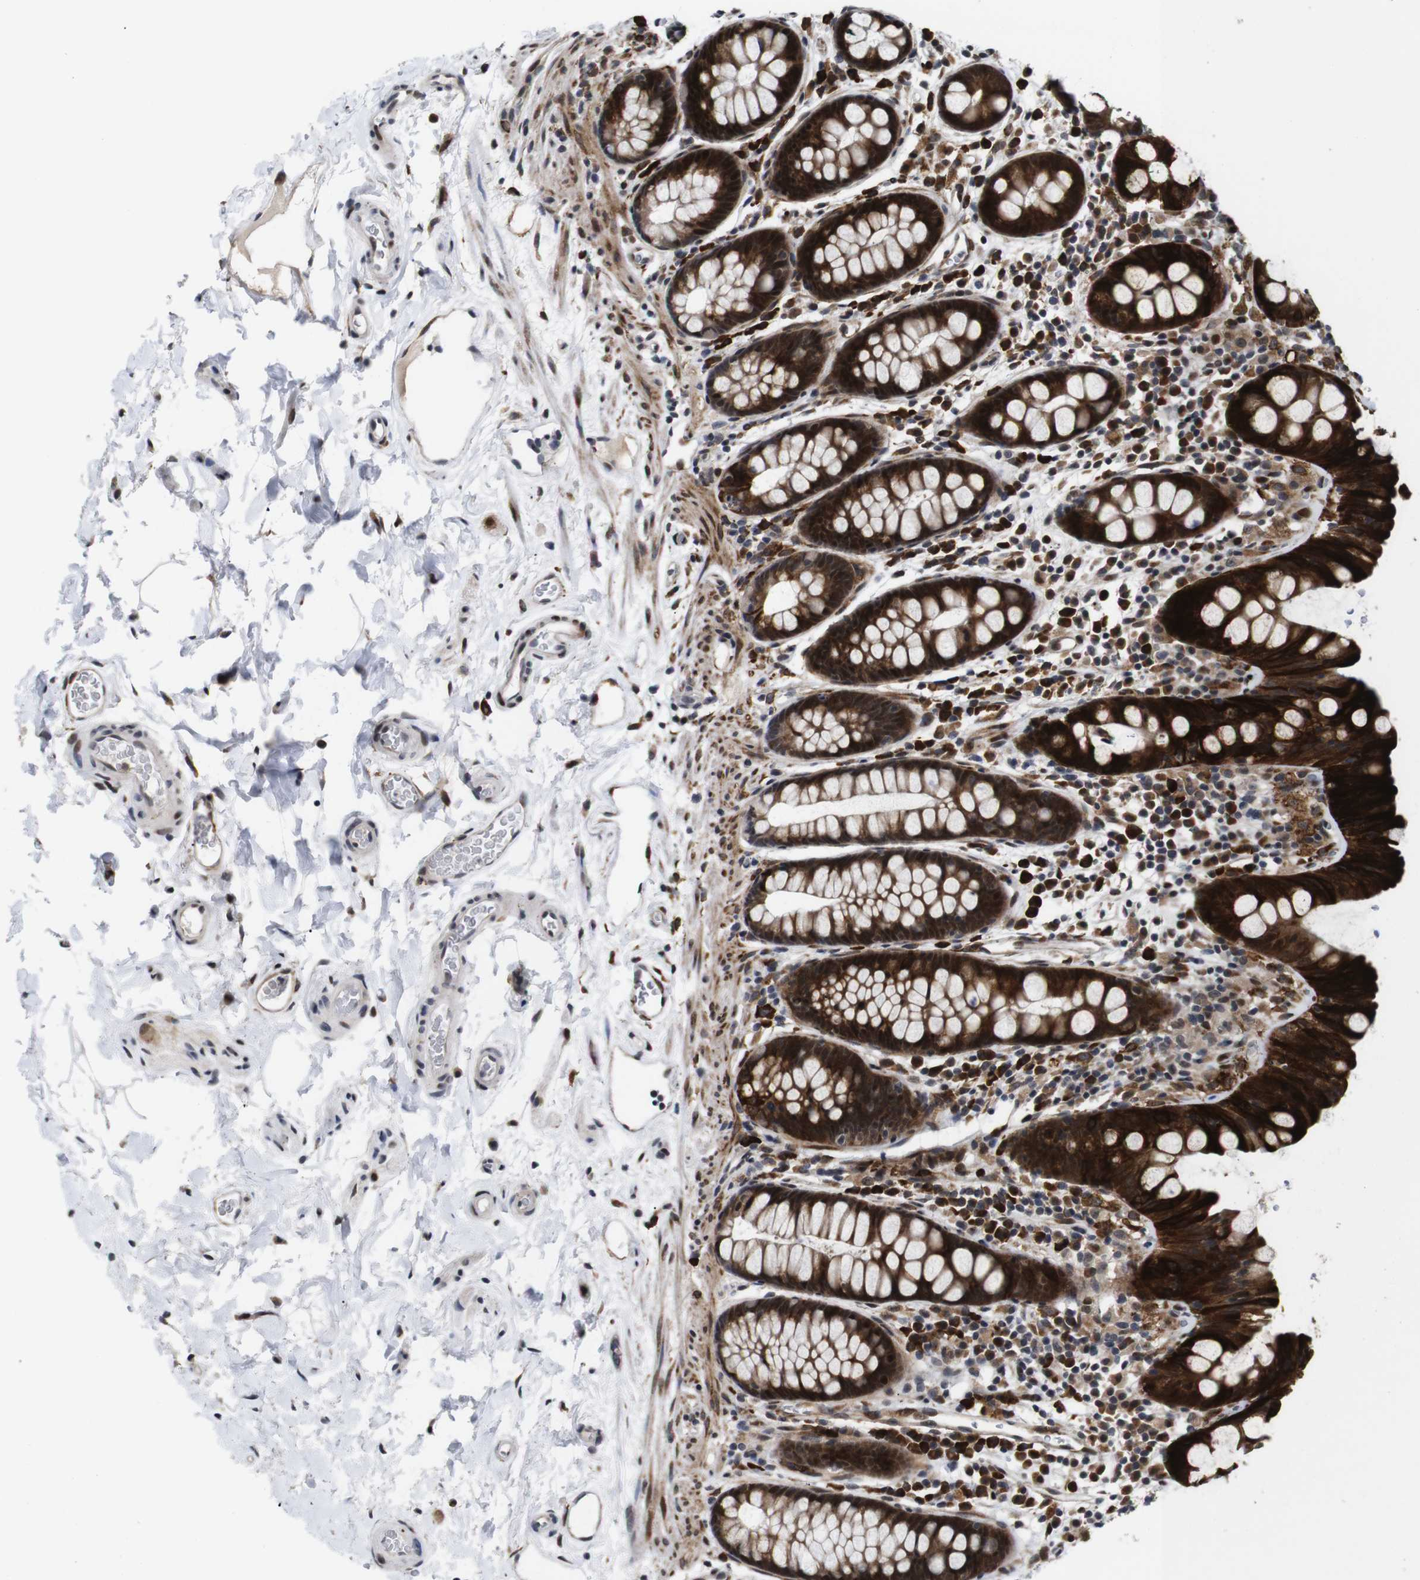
{"staining": {"intensity": "moderate", "quantity": "25%-75%", "location": "cytoplasmic/membranous,nuclear"}, "tissue": "colon", "cell_type": "Endothelial cells", "image_type": "normal", "snomed": [{"axis": "morphology", "description": "Normal tissue, NOS"}, {"axis": "topography", "description": "Colon"}], "caption": "Colon stained for a protein (brown) demonstrates moderate cytoplasmic/membranous,nuclear positive positivity in approximately 25%-75% of endothelial cells.", "gene": "EIF4G1", "patient": {"sex": "female", "age": 80}}